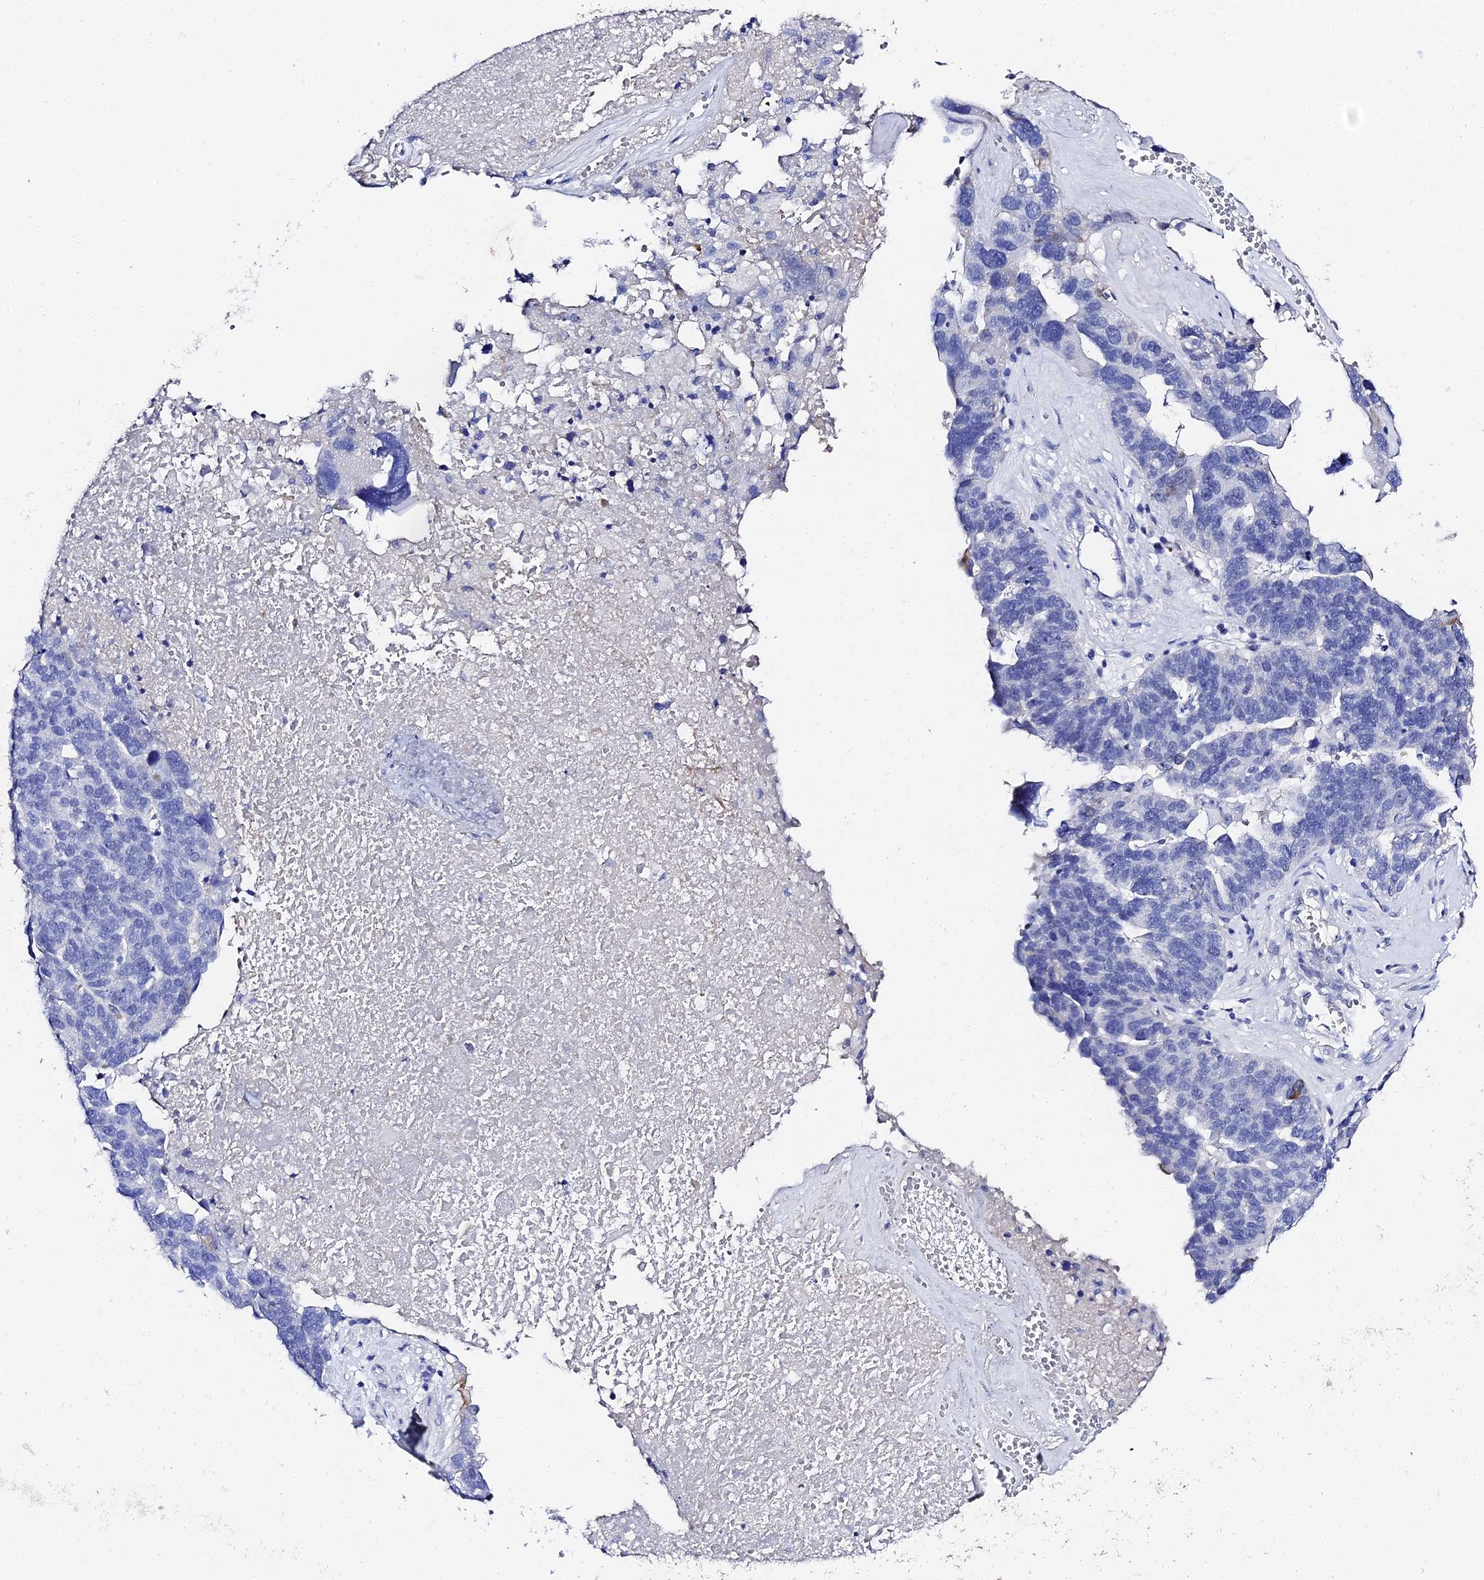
{"staining": {"intensity": "negative", "quantity": "none", "location": "none"}, "tissue": "ovarian cancer", "cell_type": "Tumor cells", "image_type": "cancer", "snomed": [{"axis": "morphology", "description": "Cystadenocarcinoma, serous, NOS"}, {"axis": "topography", "description": "Ovary"}], "caption": "Photomicrograph shows no protein staining in tumor cells of ovarian cancer (serous cystadenocarcinoma) tissue. (DAB (3,3'-diaminobenzidine) IHC visualized using brightfield microscopy, high magnification).", "gene": "KRT17", "patient": {"sex": "female", "age": 59}}